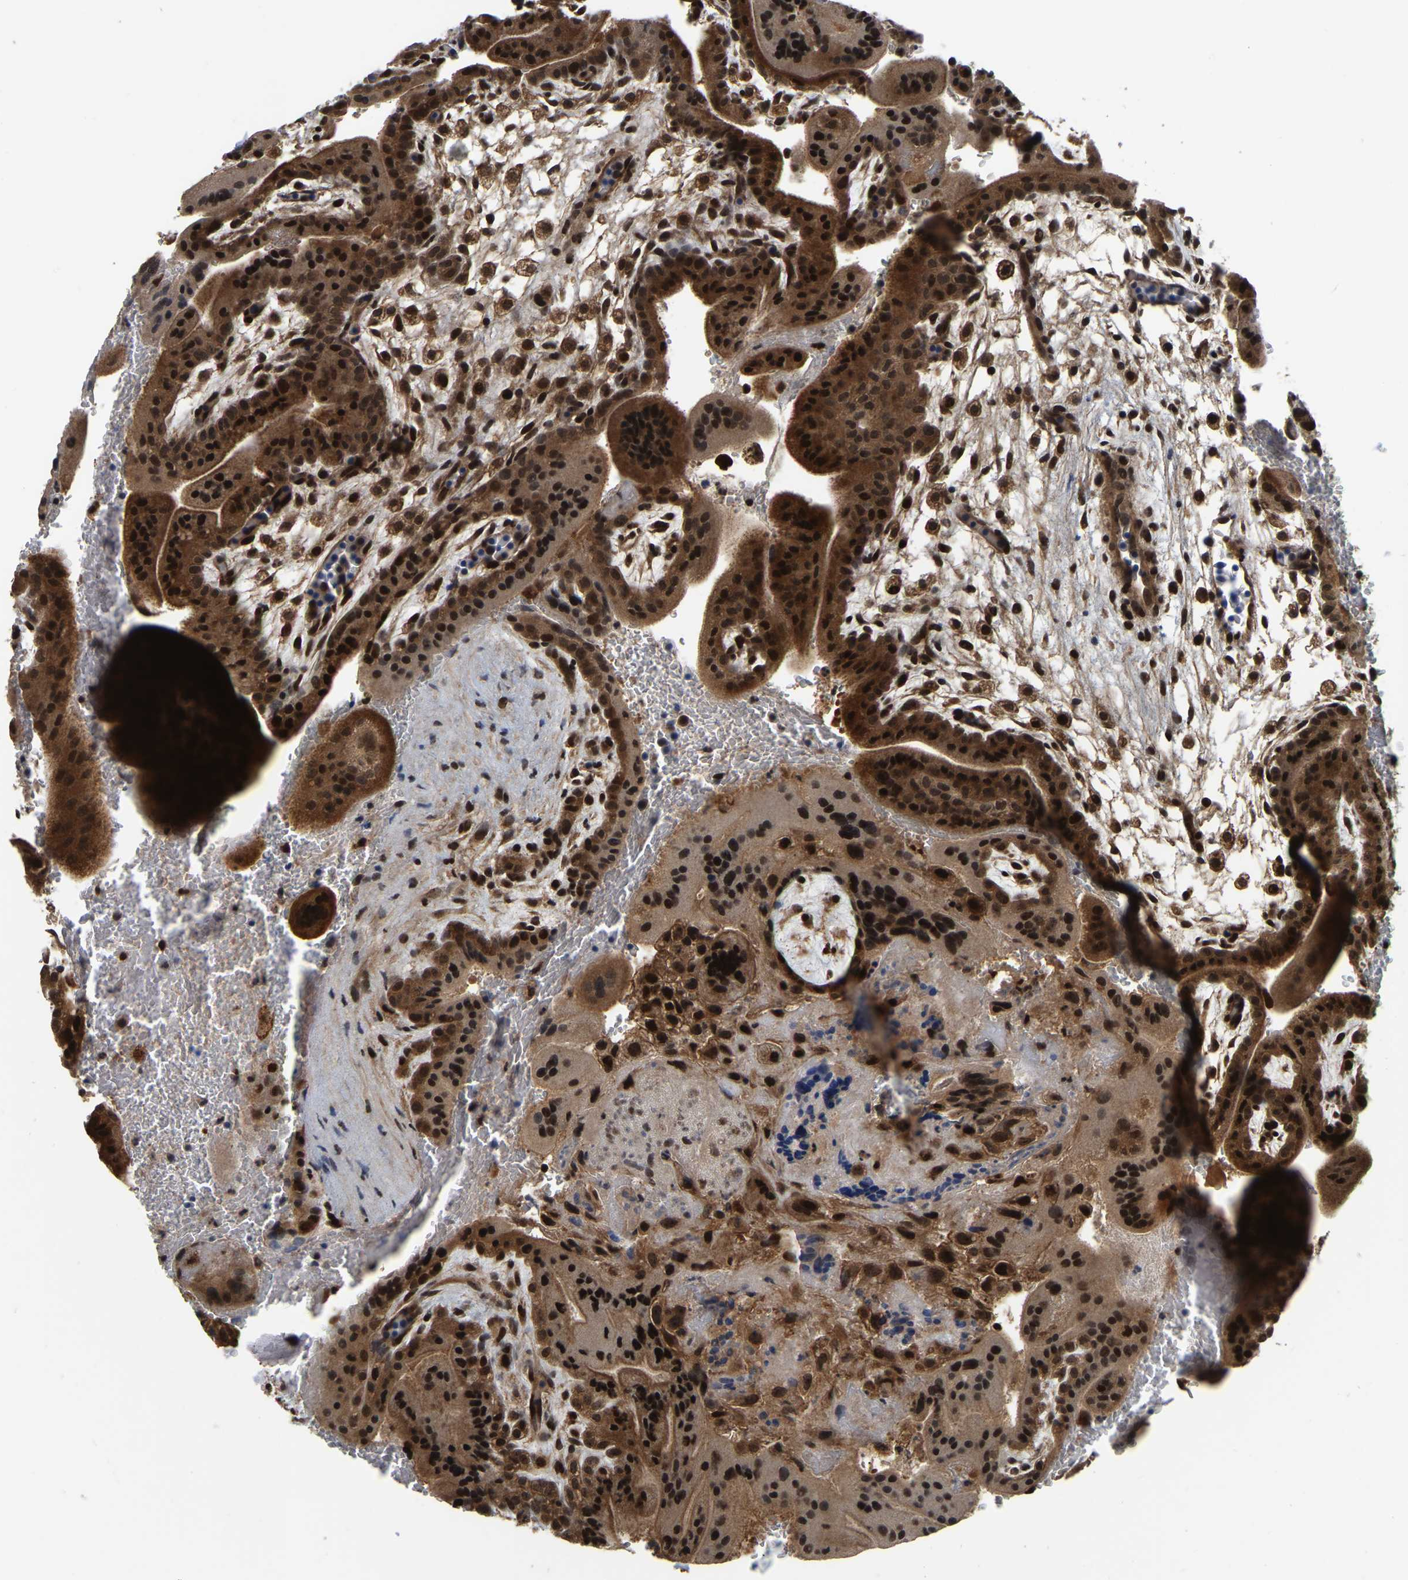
{"staining": {"intensity": "strong", "quantity": ">75%", "location": "cytoplasmic/membranous,nuclear"}, "tissue": "placenta", "cell_type": "Decidual cells", "image_type": "normal", "snomed": [{"axis": "morphology", "description": "Normal tissue, NOS"}, {"axis": "topography", "description": "Placenta"}], "caption": "The immunohistochemical stain labels strong cytoplasmic/membranous,nuclear positivity in decidual cells of unremarkable placenta. The protein is stained brown, and the nuclei are stained in blue (DAB (3,3'-diaminobenzidine) IHC with brightfield microscopy, high magnification).", "gene": "CIAO1", "patient": {"sex": "female", "age": 35}}